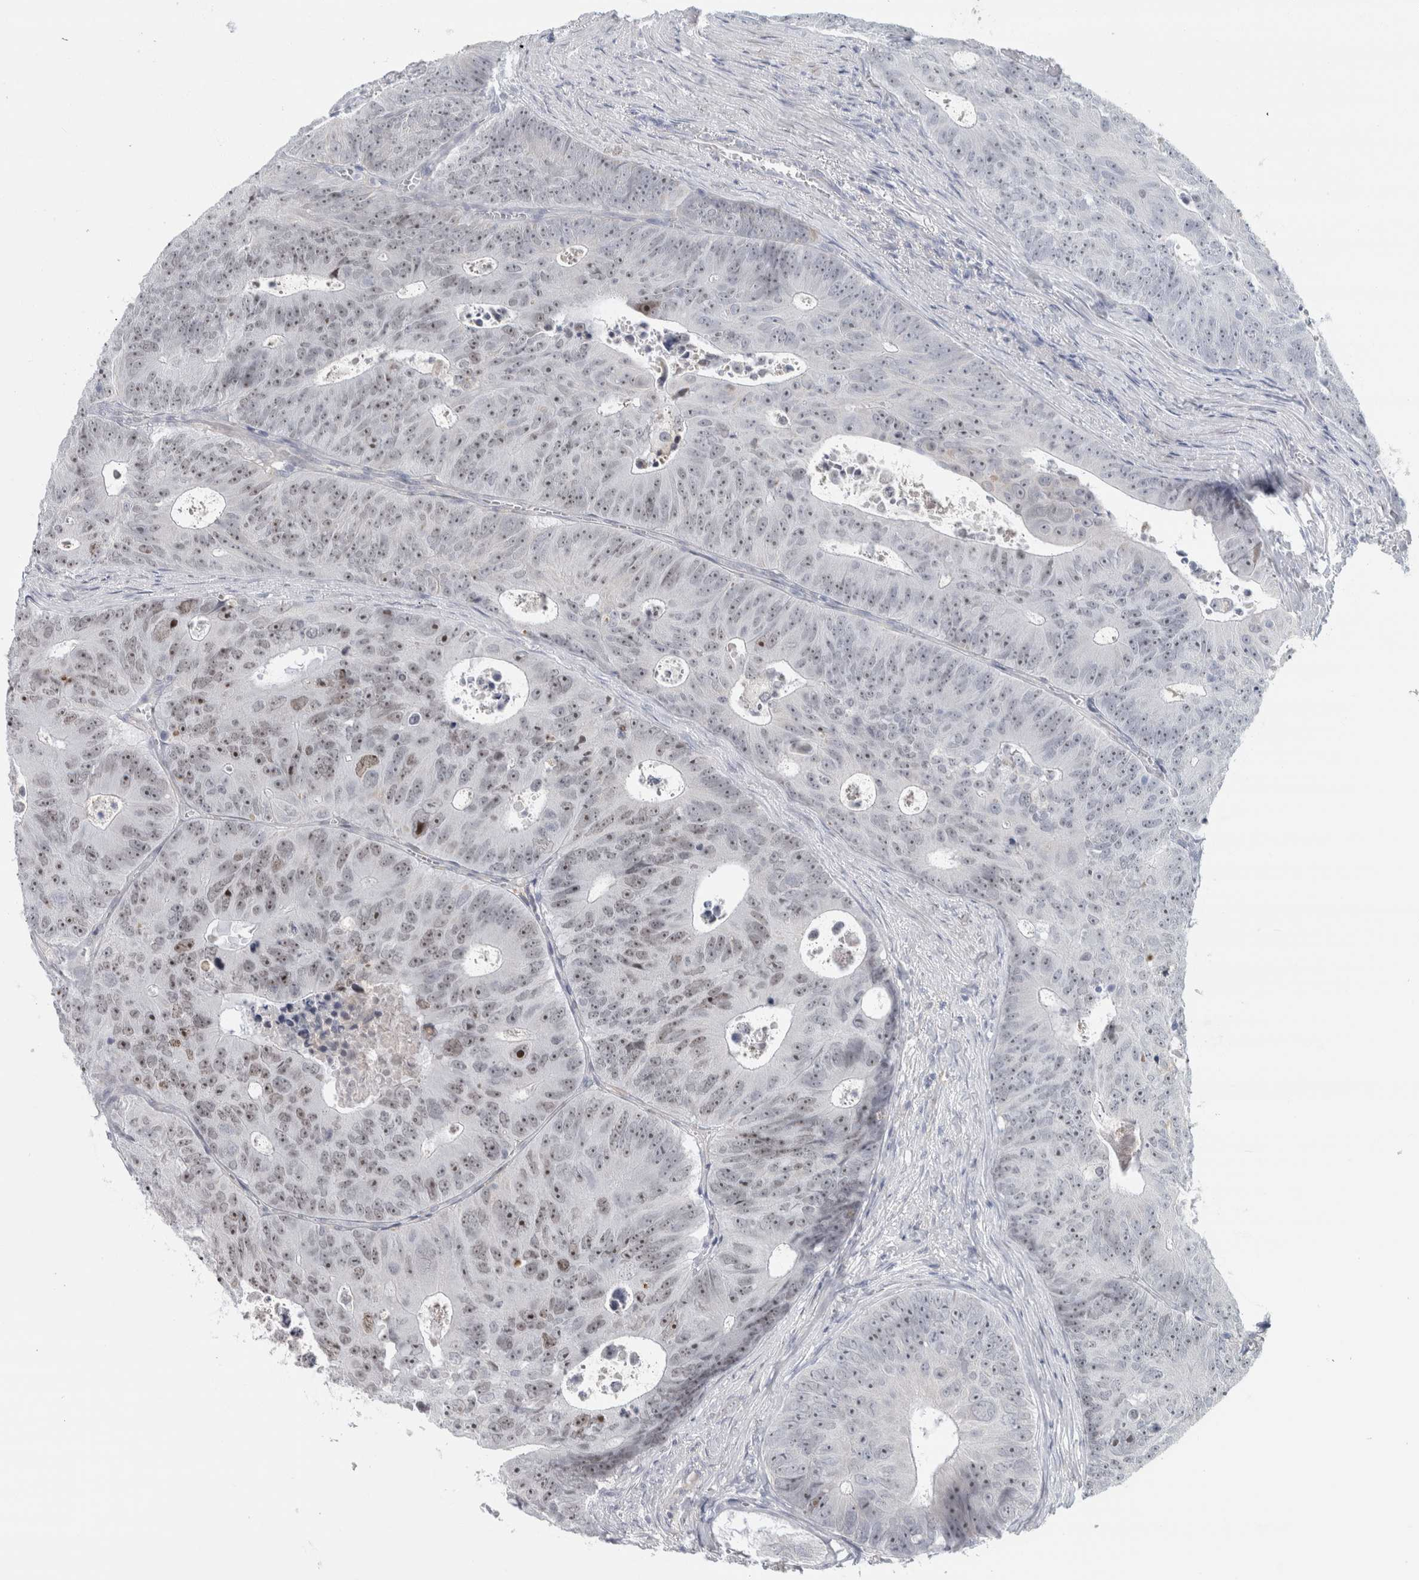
{"staining": {"intensity": "moderate", "quantity": ">75%", "location": "nuclear"}, "tissue": "colorectal cancer", "cell_type": "Tumor cells", "image_type": "cancer", "snomed": [{"axis": "morphology", "description": "Adenocarcinoma, NOS"}, {"axis": "topography", "description": "Colon"}], "caption": "Human colorectal cancer stained for a protein (brown) displays moderate nuclear positive staining in approximately >75% of tumor cells.", "gene": "INSRR", "patient": {"sex": "male", "age": 87}}